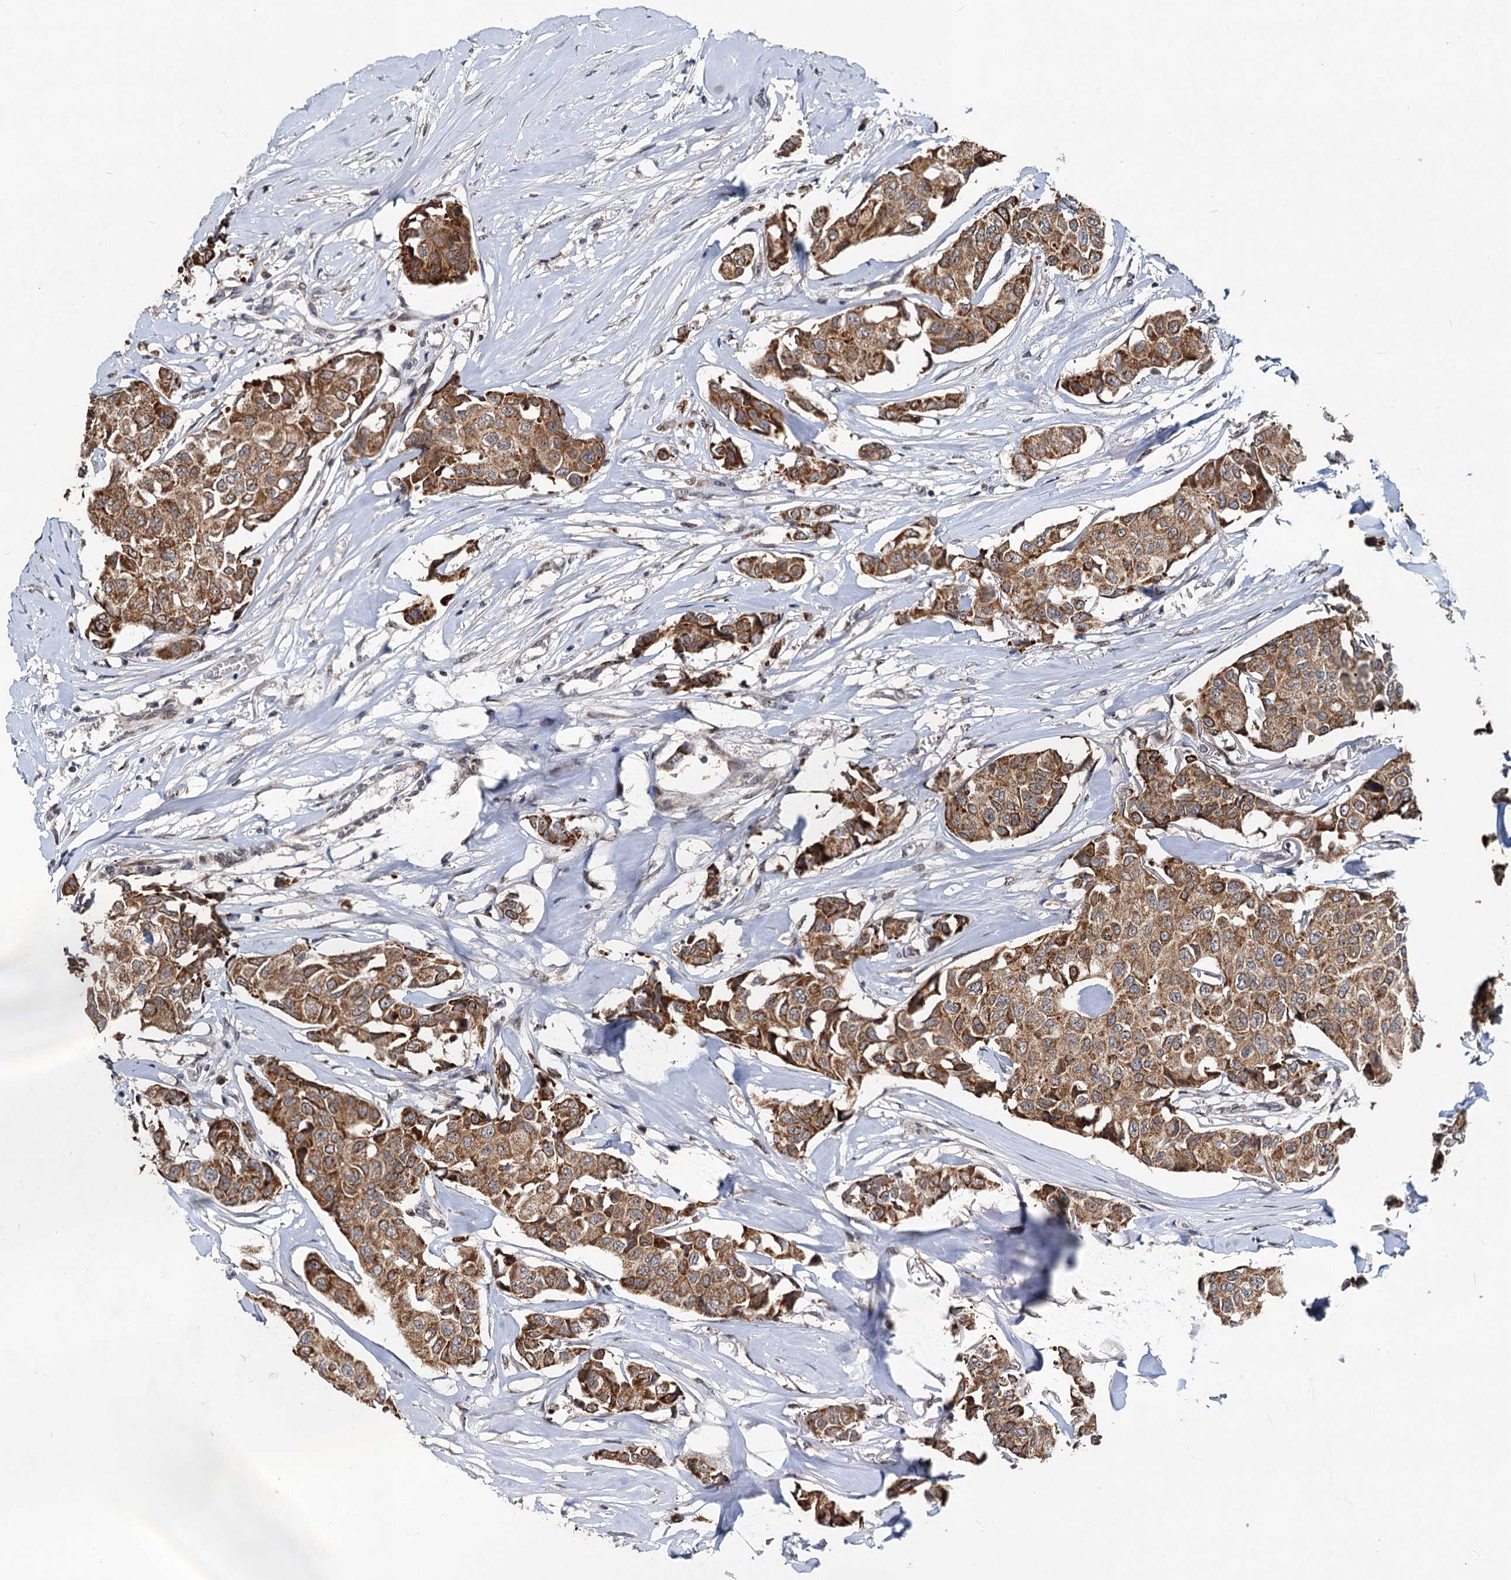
{"staining": {"intensity": "moderate", "quantity": ">75%", "location": "cytoplasmic/membranous"}, "tissue": "breast cancer", "cell_type": "Tumor cells", "image_type": "cancer", "snomed": [{"axis": "morphology", "description": "Duct carcinoma"}, {"axis": "topography", "description": "Breast"}], "caption": "Breast cancer (infiltrating ductal carcinoma) stained with IHC demonstrates moderate cytoplasmic/membranous expression in about >75% of tumor cells.", "gene": "RITA1", "patient": {"sex": "female", "age": 80}}